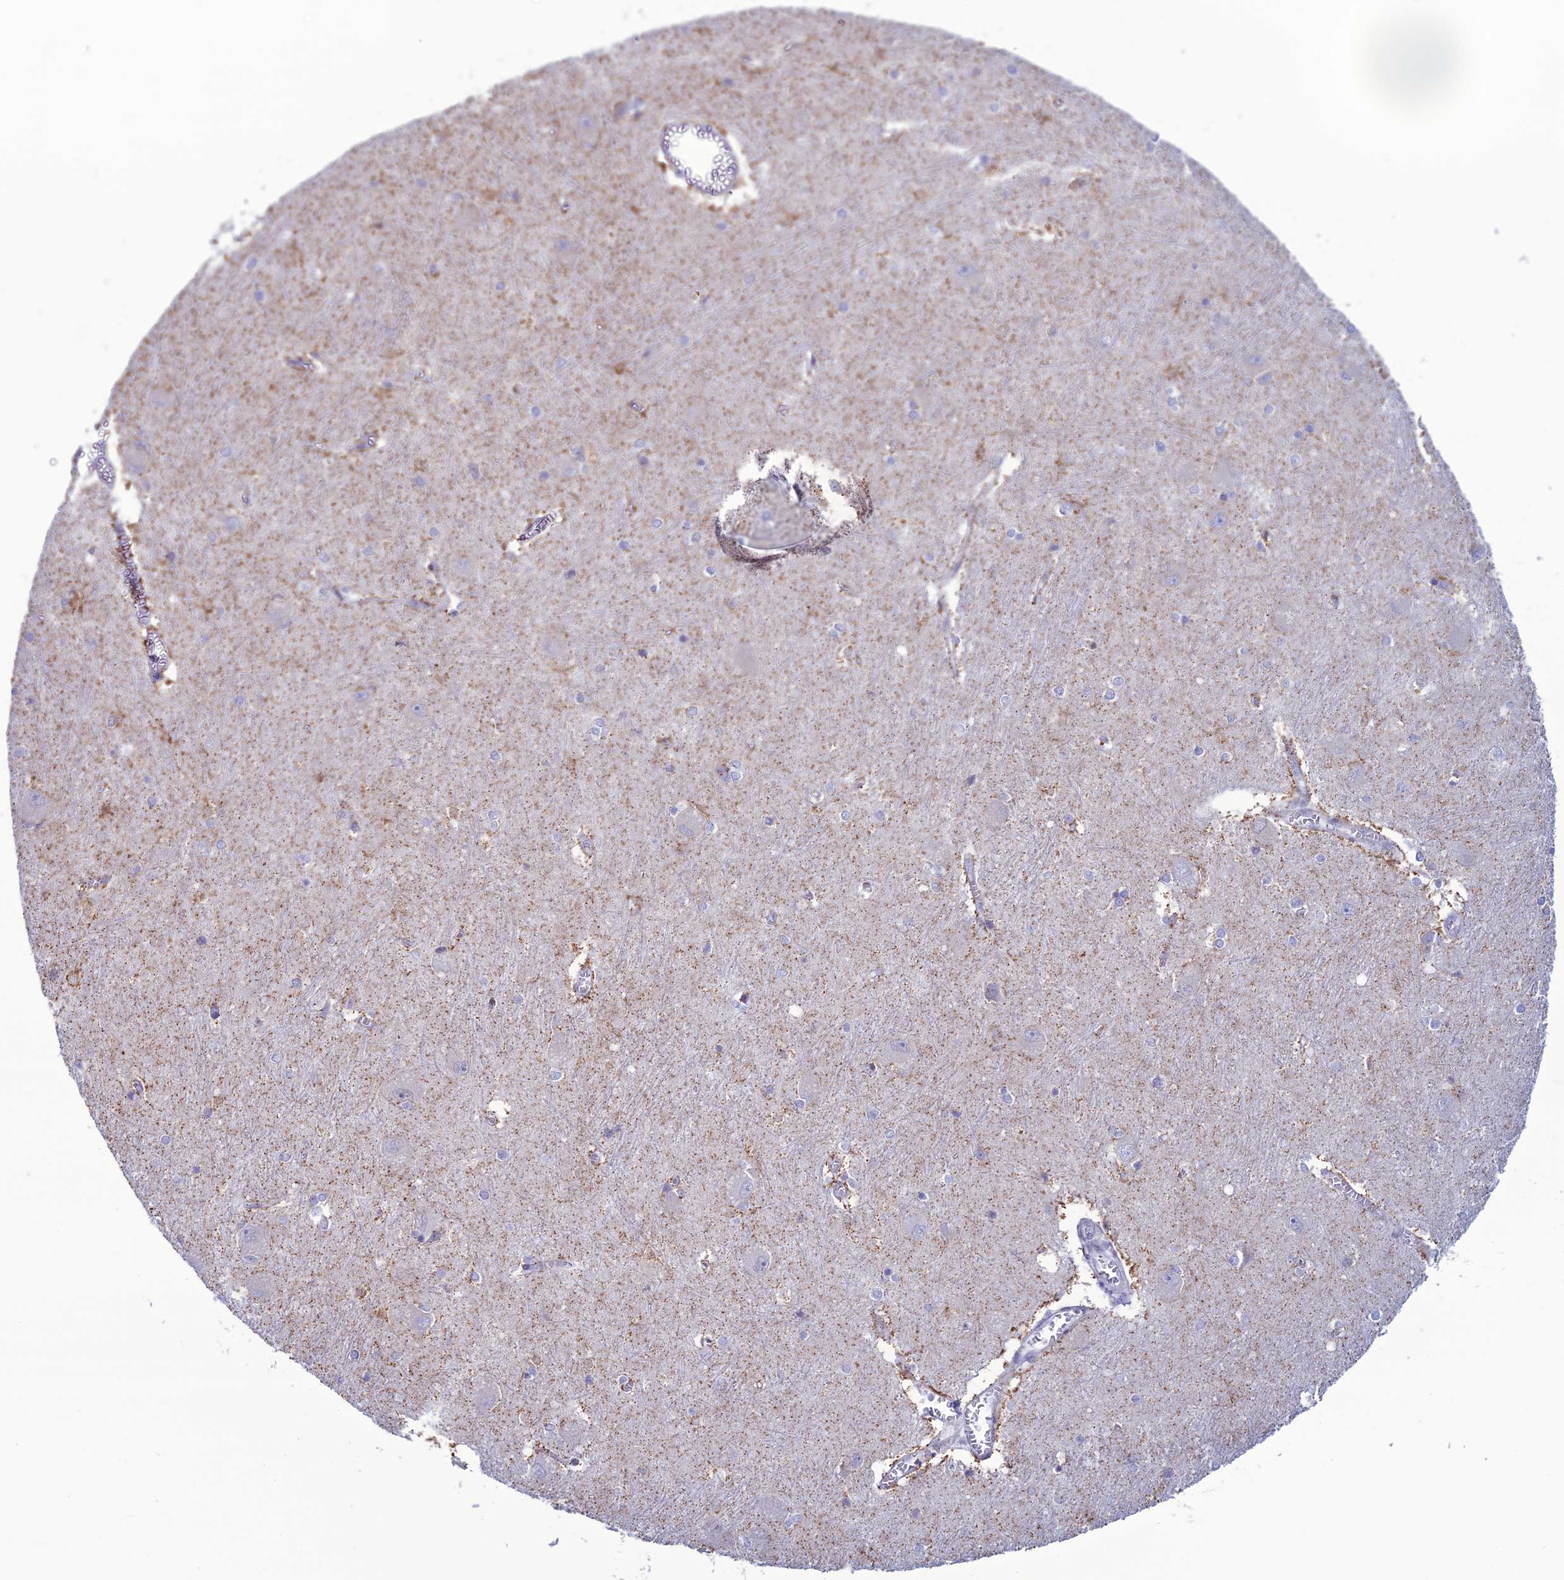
{"staining": {"intensity": "negative", "quantity": "none", "location": "none"}, "tissue": "caudate", "cell_type": "Glial cells", "image_type": "normal", "snomed": [{"axis": "morphology", "description": "Normal tissue, NOS"}, {"axis": "topography", "description": "Lateral ventricle wall"}], "caption": "Immunohistochemical staining of normal caudate exhibits no significant positivity in glial cells. Nuclei are stained in blue.", "gene": "CFAP210", "patient": {"sex": "male", "age": 37}}